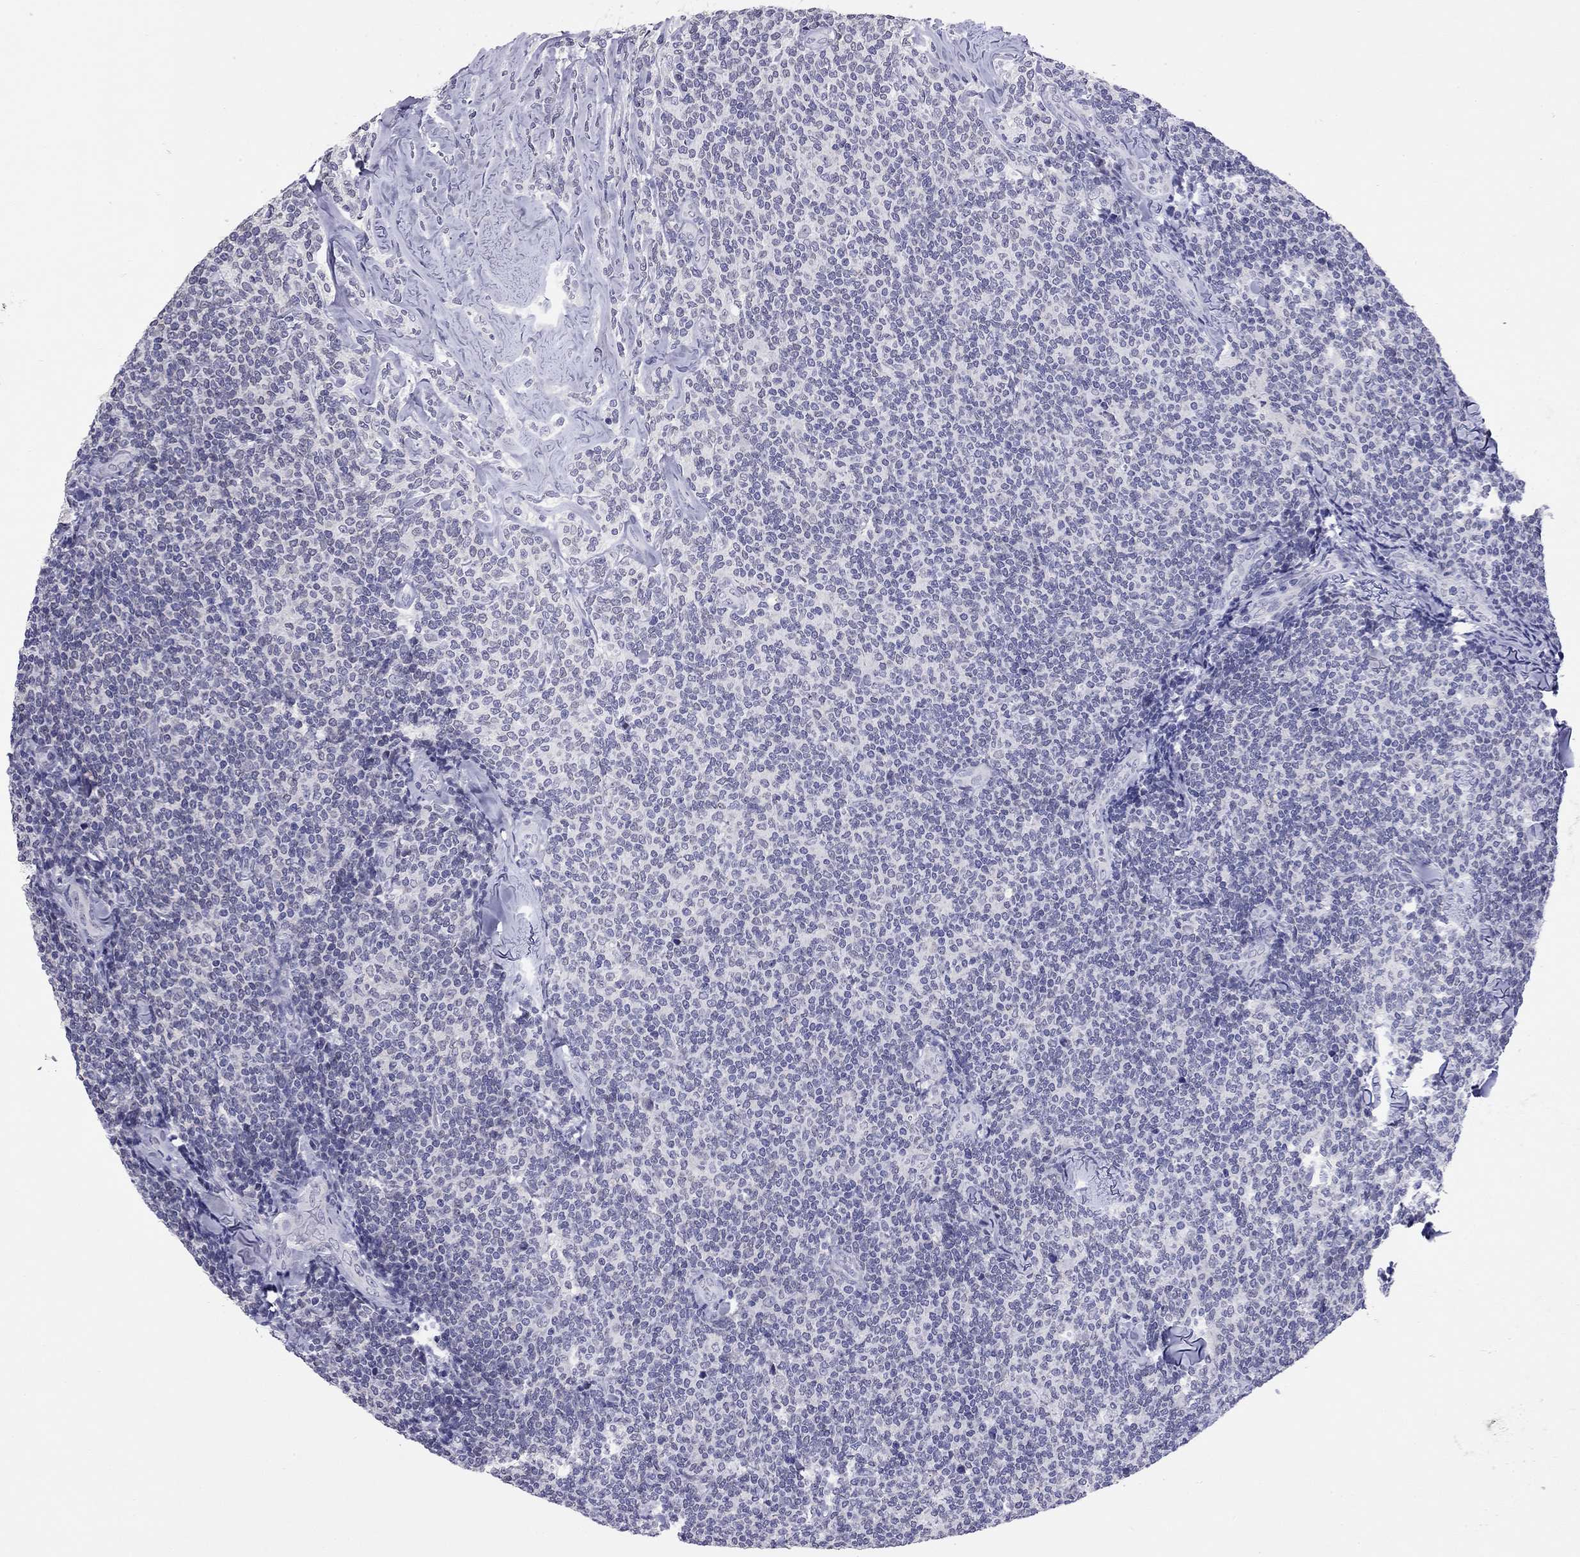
{"staining": {"intensity": "negative", "quantity": "none", "location": "none"}, "tissue": "lymphoma", "cell_type": "Tumor cells", "image_type": "cancer", "snomed": [{"axis": "morphology", "description": "Malignant lymphoma, non-Hodgkin's type, Low grade"}, {"axis": "topography", "description": "Lymph node"}], "caption": "Tumor cells are negative for brown protein staining in lymphoma.", "gene": "ARMC12", "patient": {"sex": "female", "age": 56}}